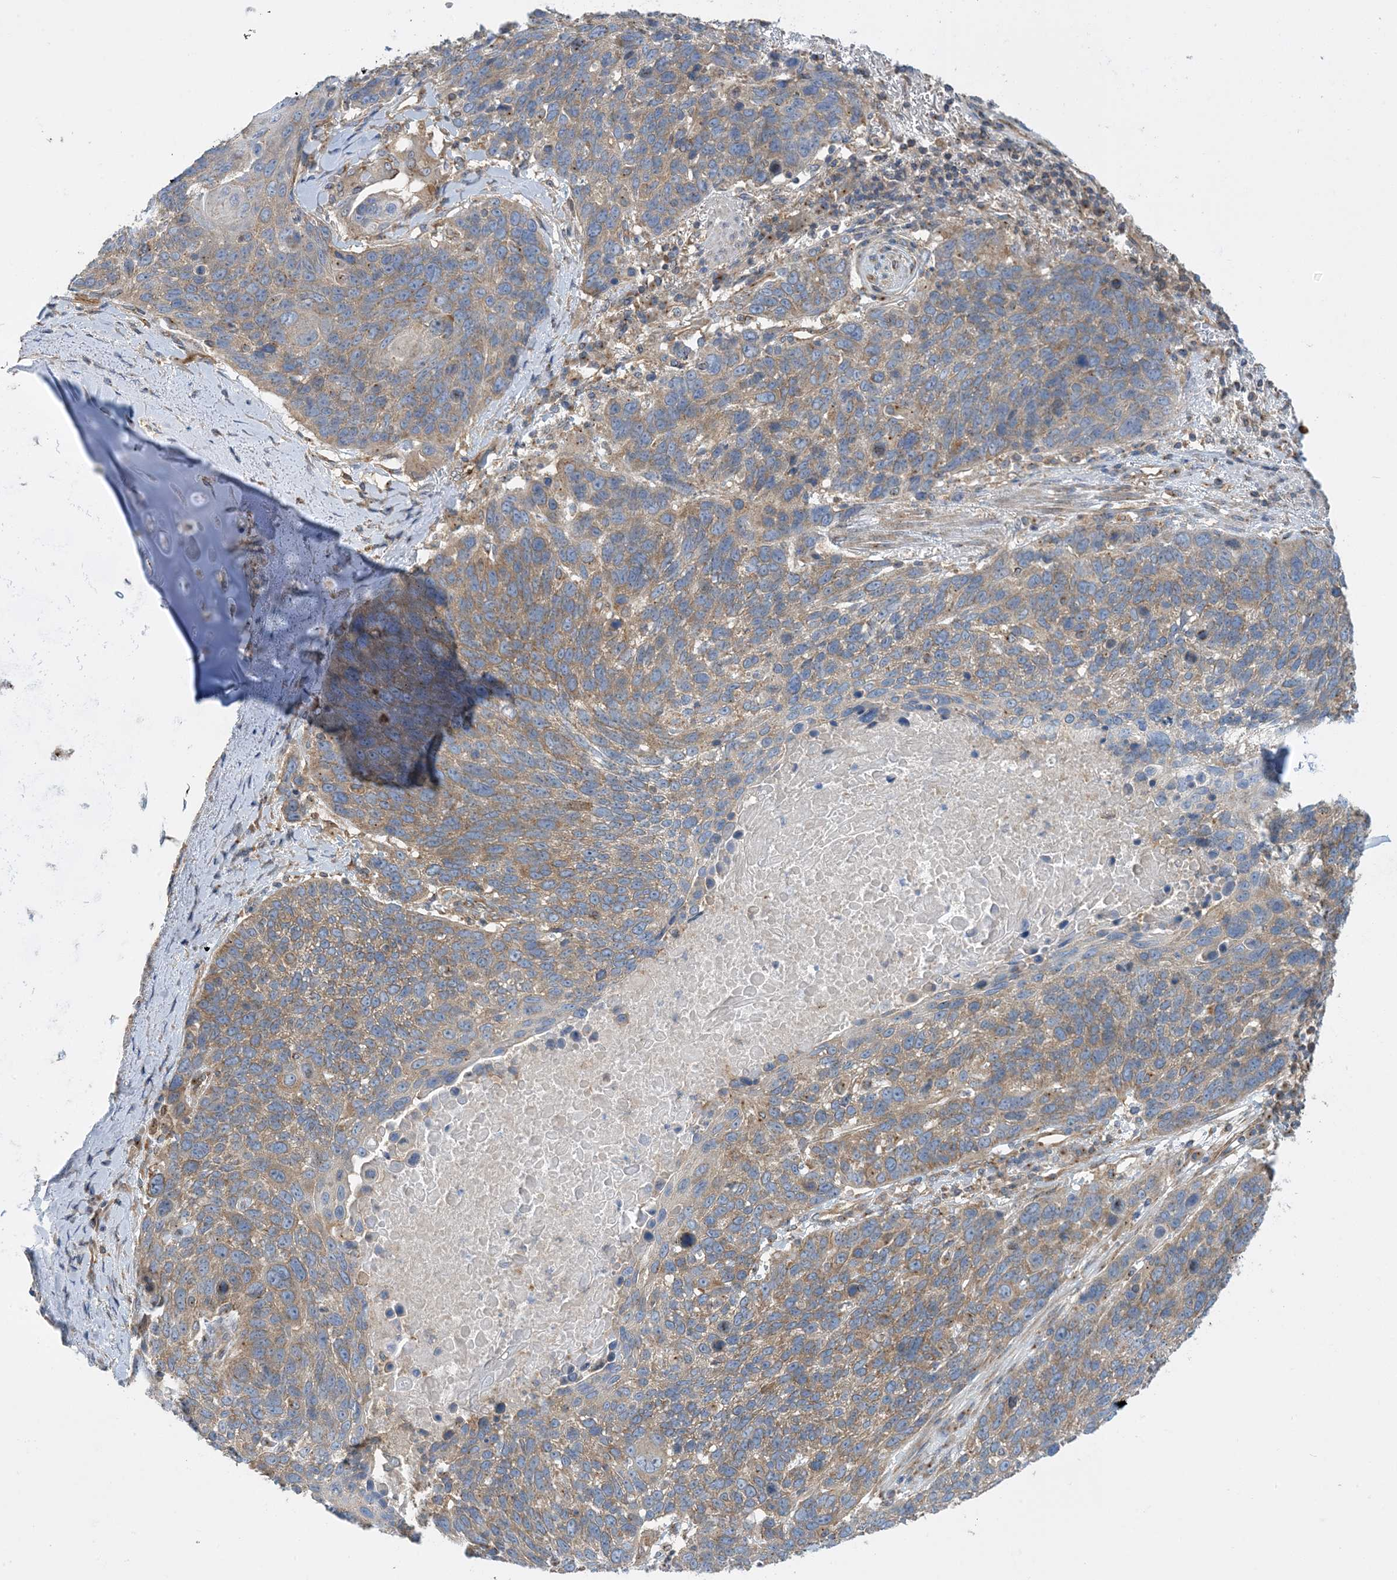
{"staining": {"intensity": "moderate", "quantity": ">75%", "location": "cytoplasmic/membranous"}, "tissue": "lung cancer", "cell_type": "Tumor cells", "image_type": "cancer", "snomed": [{"axis": "morphology", "description": "Squamous cell carcinoma, NOS"}, {"axis": "topography", "description": "Lung"}], "caption": "Immunohistochemistry of lung cancer exhibits medium levels of moderate cytoplasmic/membranous staining in about >75% of tumor cells.", "gene": "SIDT1", "patient": {"sex": "male", "age": 66}}